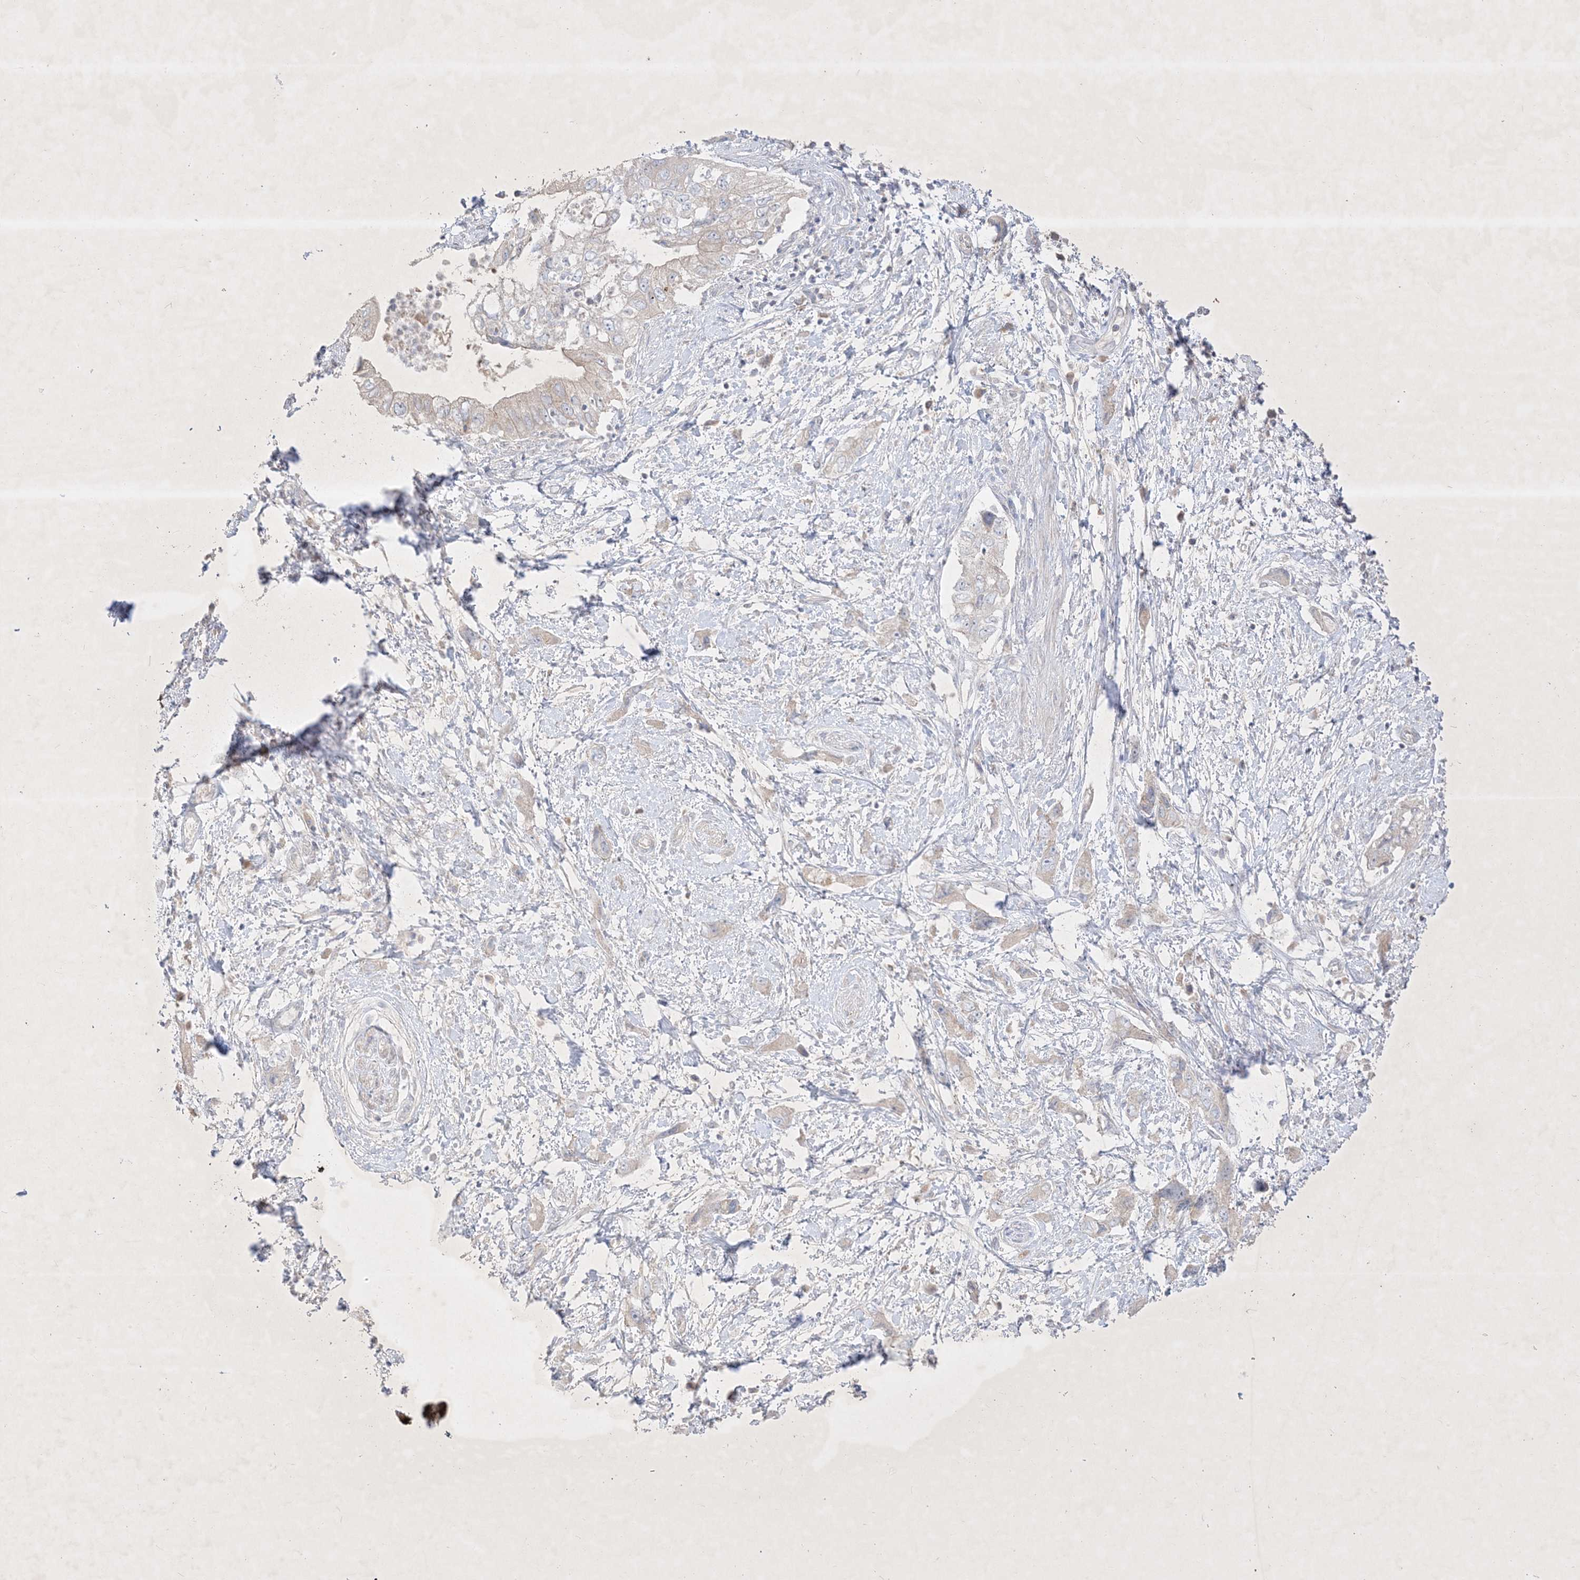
{"staining": {"intensity": "negative", "quantity": "none", "location": "none"}, "tissue": "pancreatic cancer", "cell_type": "Tumor cells", "image_type": "cancer", "snomed": [{"axis": "morphology", "description": "Adenocarcinoma, NOS"}, {"axis": "topography", "description": "Pancreas"}], "caption": "High power microscopy image of an immunohistochemistry histopathology image of pancreatic cancer, revealing no significant positivity in tumor cells.", "gene": "PLEKHA3", "patient": {"sex": "female", "age": 73}}